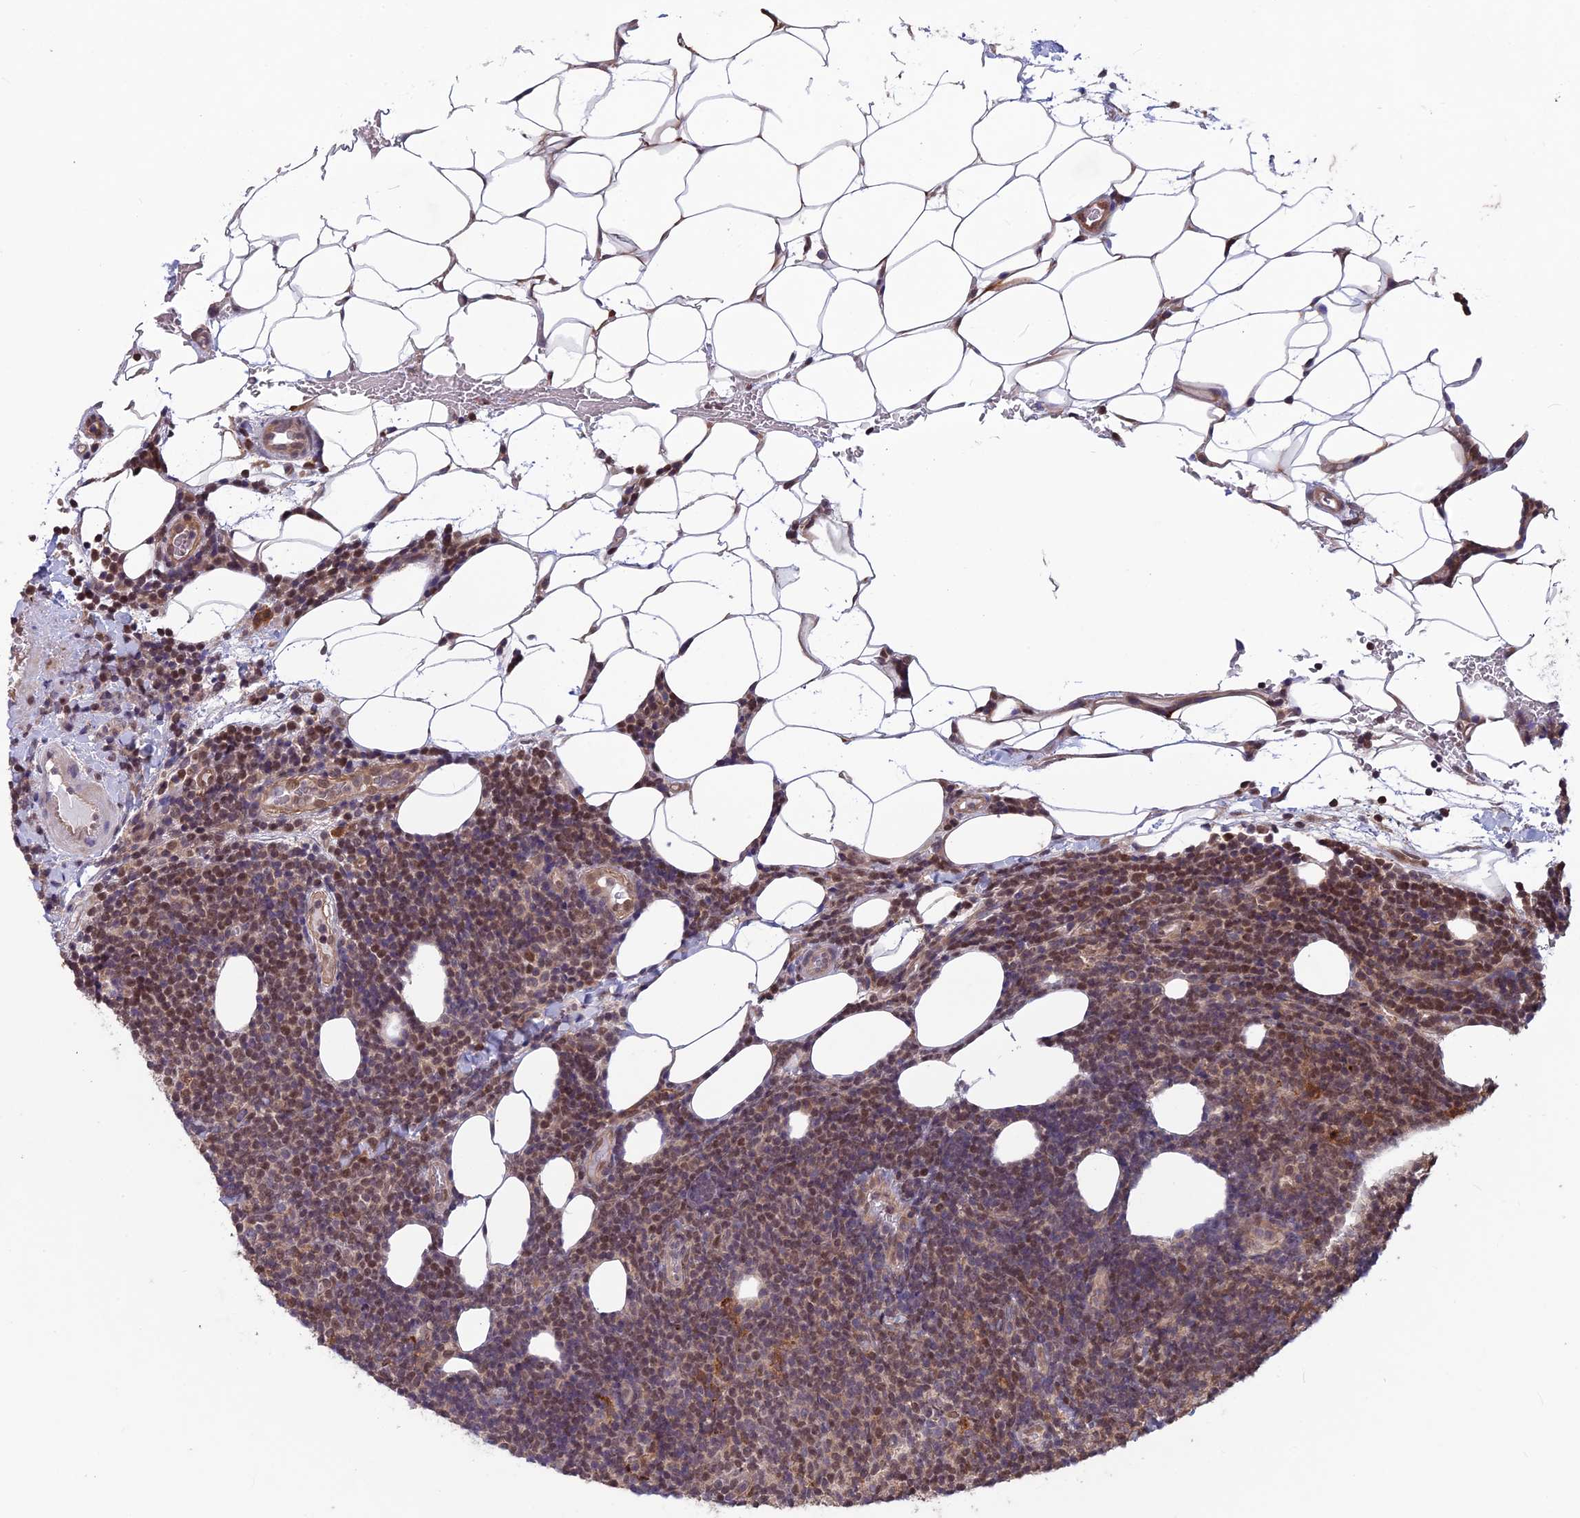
{"staining": {"intensity": "moderate", "quantity": "<25%", "location": "nuclear"}, "tissue": "lymphoma", "cell_type": "Tumor cells", "image_type": "cancer", "snomed": [{"axis": "morphology", "description": "Malignant lymphoma, non-Hodgkin's type, Low grade"}, {"axis": "topography", "description": "Lymph node"}], "caption": "Immunohistochemical staining of human lymphoma displays moderate nuclear protein expression in about <25% of tumor cells.", "gene": "MAST2", "patient": {"sex": "male", "age": 66}}